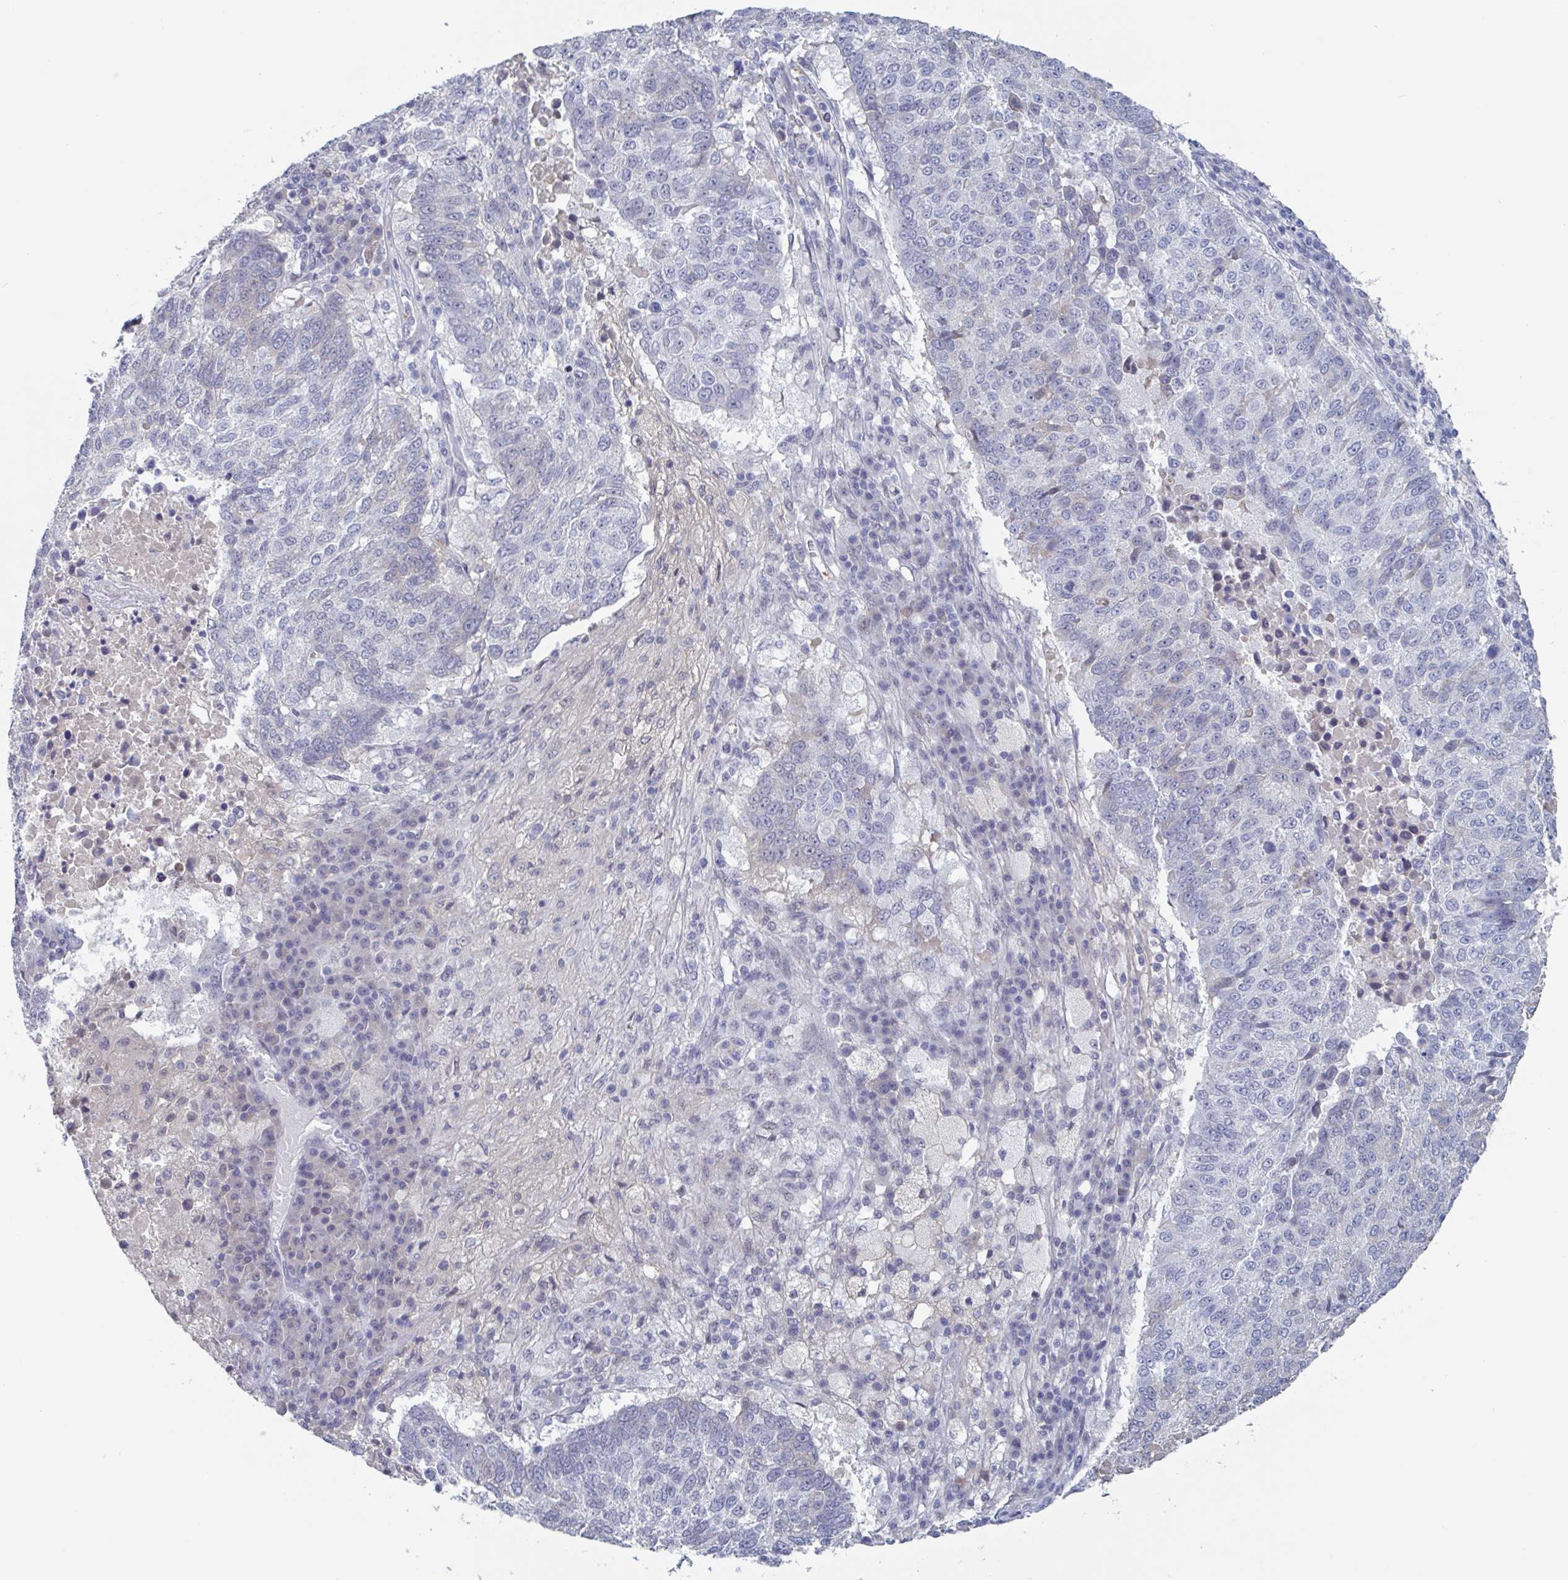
{"staining": {"intensity": "negative", "quantity": "none", "location": "none"}, "tissue": "lung cancer", "cell_type": "Tumor cells", "image_type": "cancer", "snomed": [{"axis": "morphology", "description": "Squamous cell carcinoma, NOS"}, {"axis": "topography", "description": "Lung"}], "caption": "This is an immunohistochemistry (IHC) photomicrograph of squamous cell carcinoma (lung). There is no expression in tumor cells.", "gene": "KDM4D", "patient": {"sex": "male", "age": 73}}